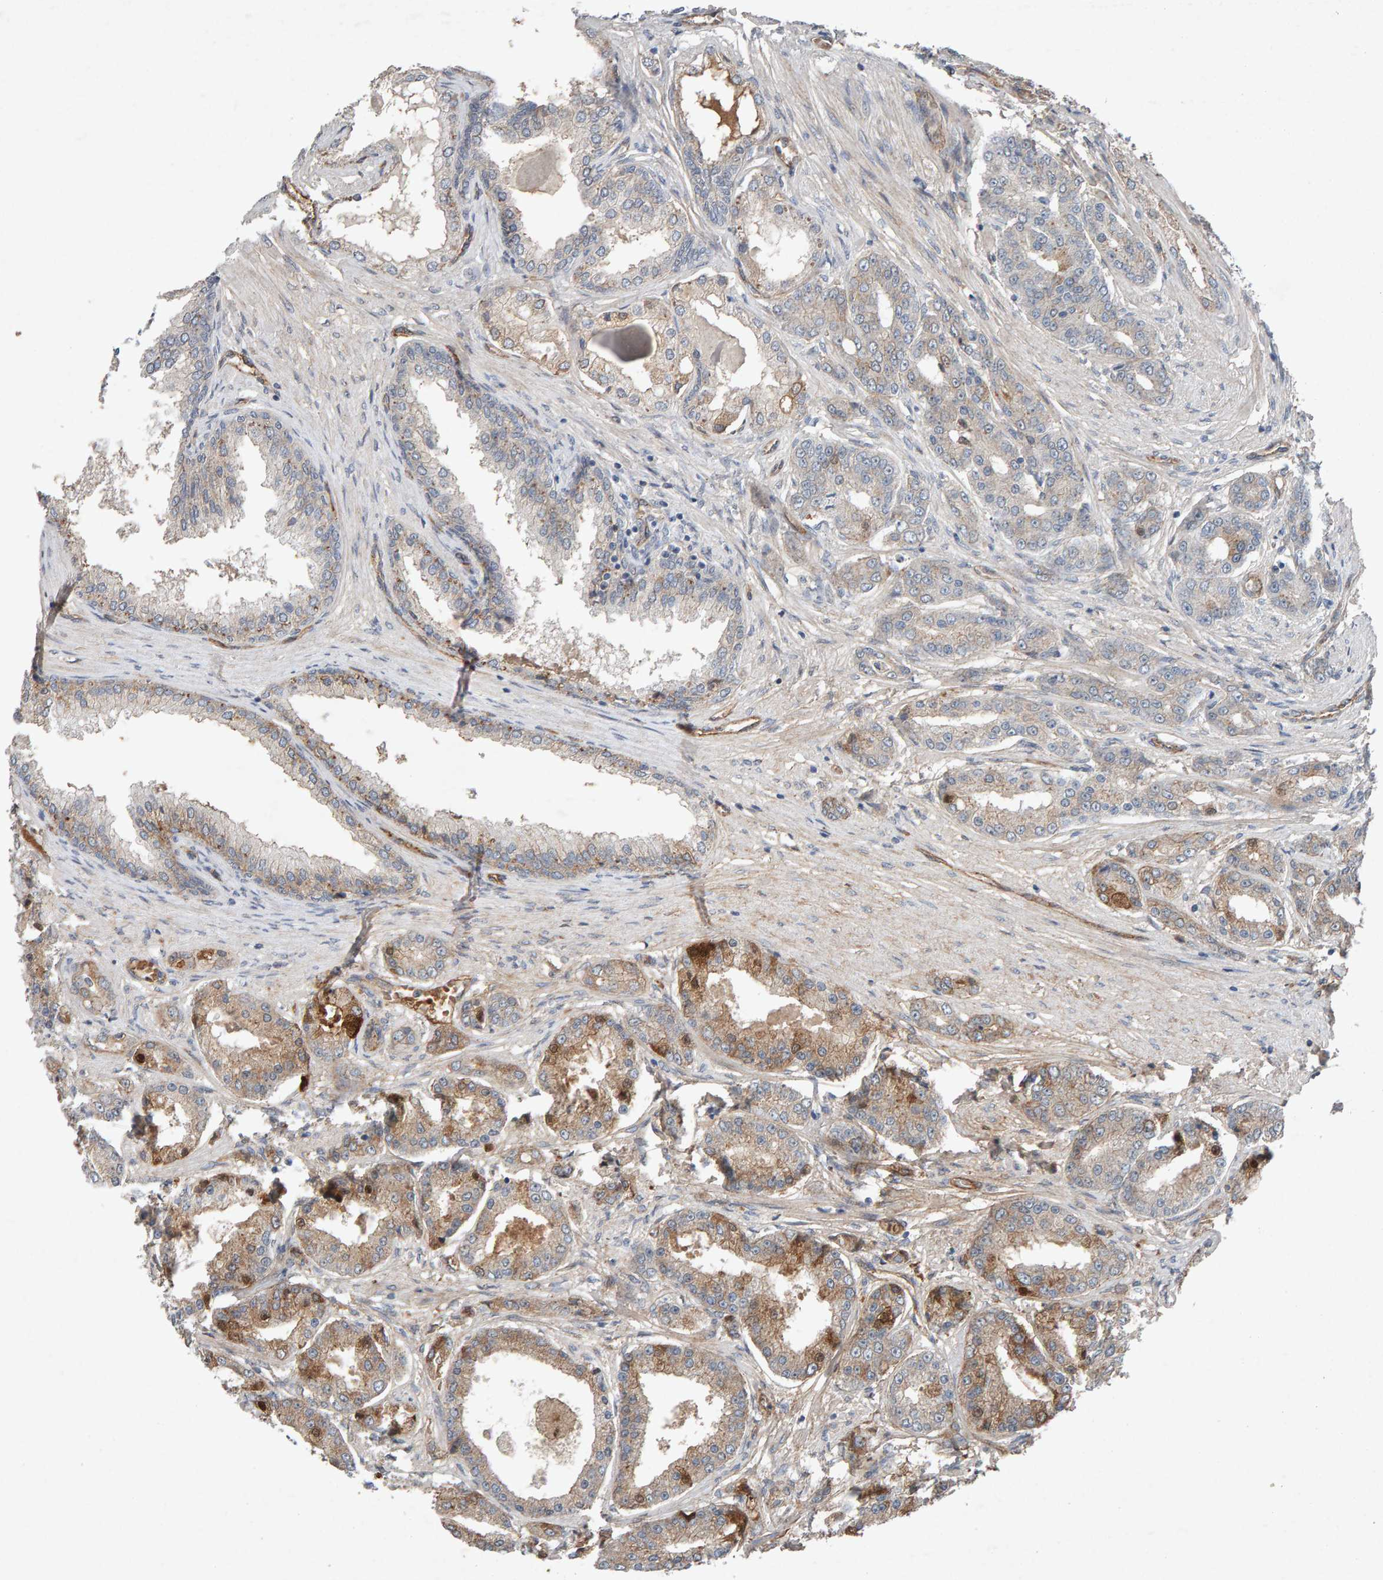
{"staining": {"intensity": "moderate", "quantity": "25%-75%", "location": "cytoplasmic/membranous"}, "tissue": "prostate cancer", "cell_type": "Tumor cells", "image_type": "cancer", "snomed": [{"axis": "morphology", "description": "Adenocarcinoma, High grade"}, {"axis": "topography", "description": "Prostate"}], "caption": "Prostate cancer stained with DAB IHC demonstrates medium levels of moderate cytoplasmic/membranous expression in approximately 25%-75% of tumor cells. The staining was performed using DAB (3,3'-diaminobenzidine), with brown indicating positive protein expression. Nuclei are stained blue with hematoxylin.", "gene": "PTPRM", "patient": {"sex": "male", "age": 59}}